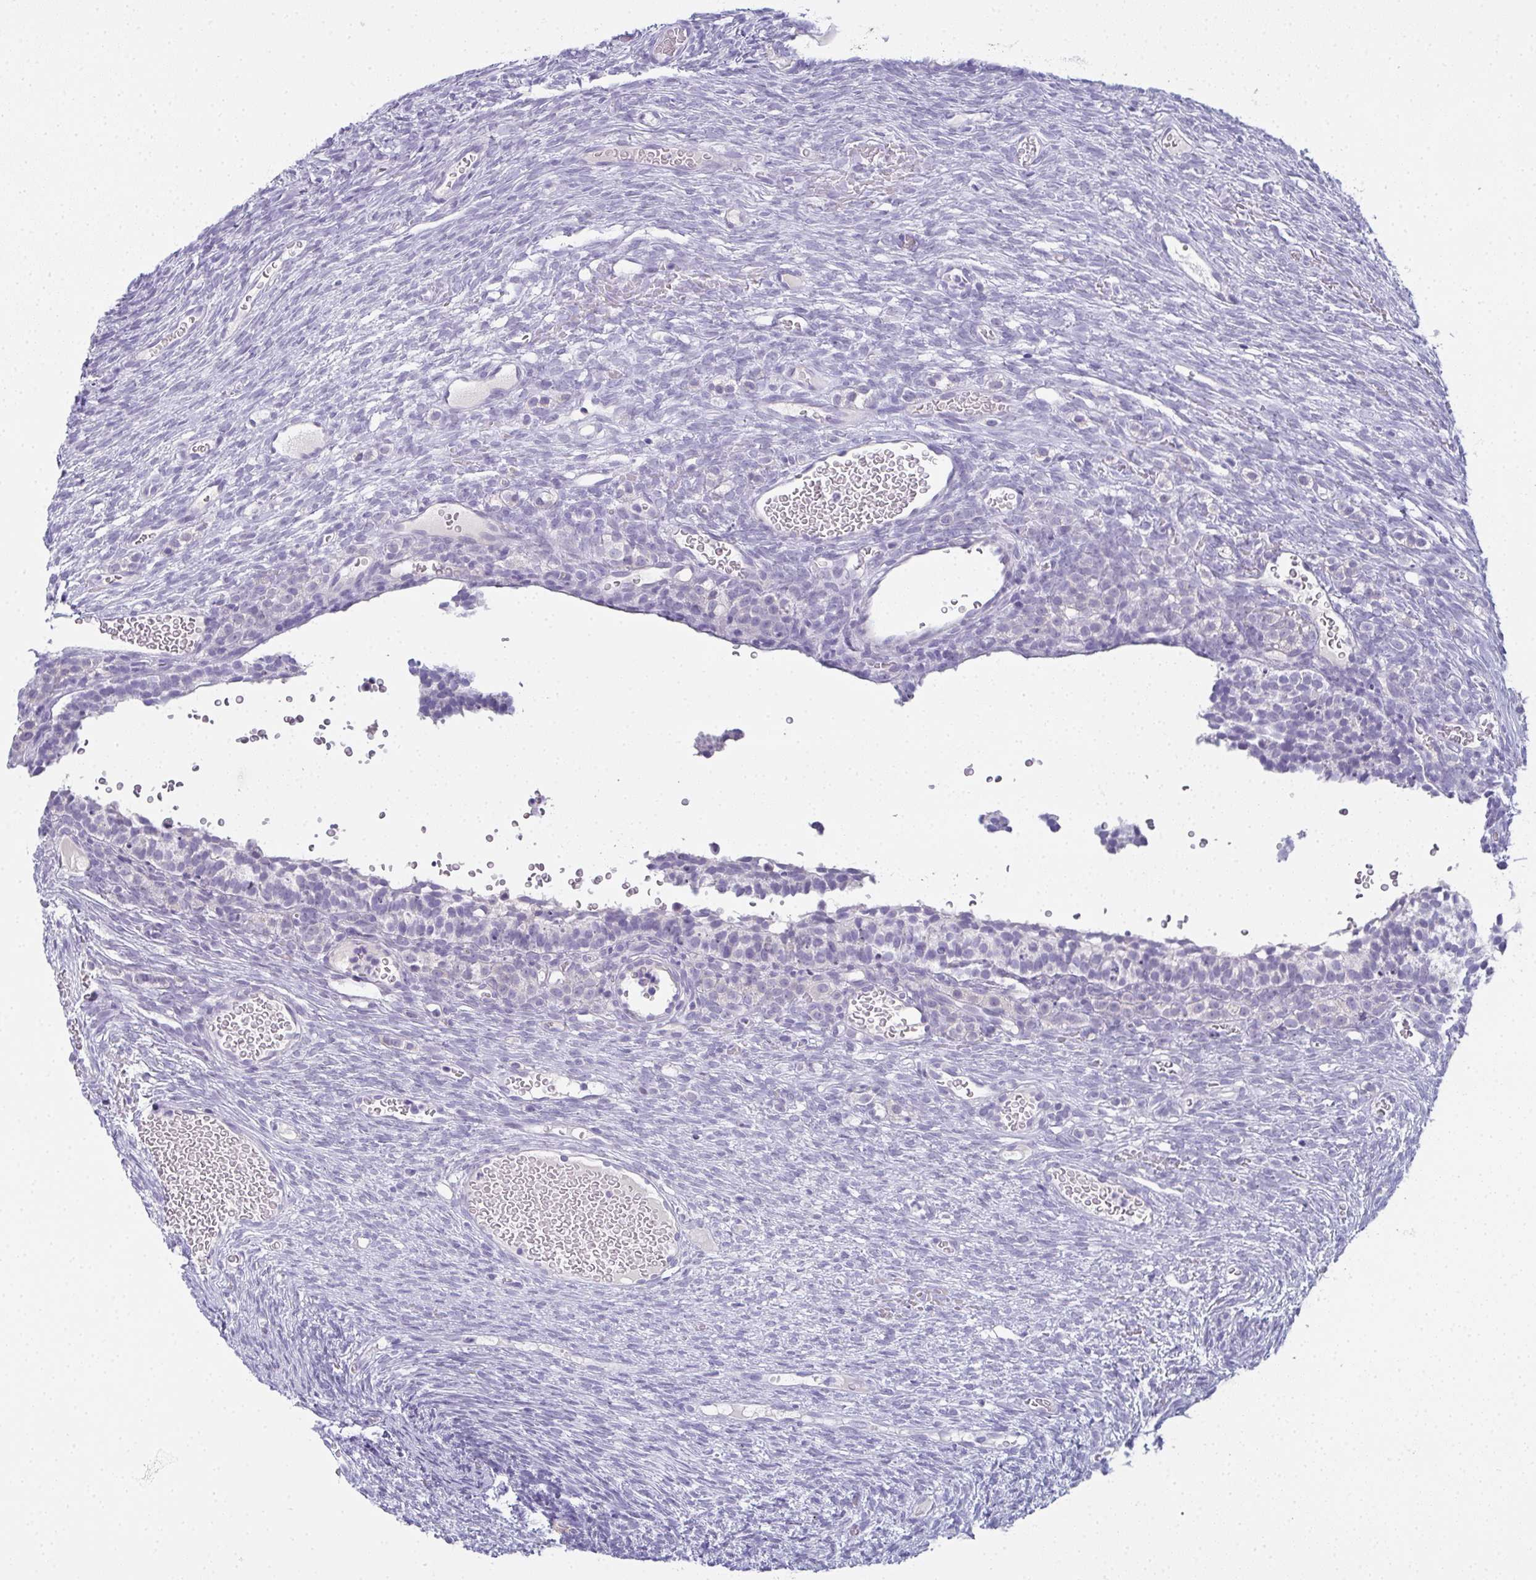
{"staining": {"intensity": "negative", "quantity": "none", "location": "none"}, "tissue": "ovary", "cell_type": "Follicle cells", "image_type": "normal", "snomed": [{"axis": "morphology", "description": "Normal tissue, NOS"}, {"axis": "topography", "description": "Ovary"}], "caption": "Histopathology image shows no significant protein positivity in follicle cells of benign ovary.", "gene": "SLC36A2", "patient": {"sex": "female", "age": 34}}